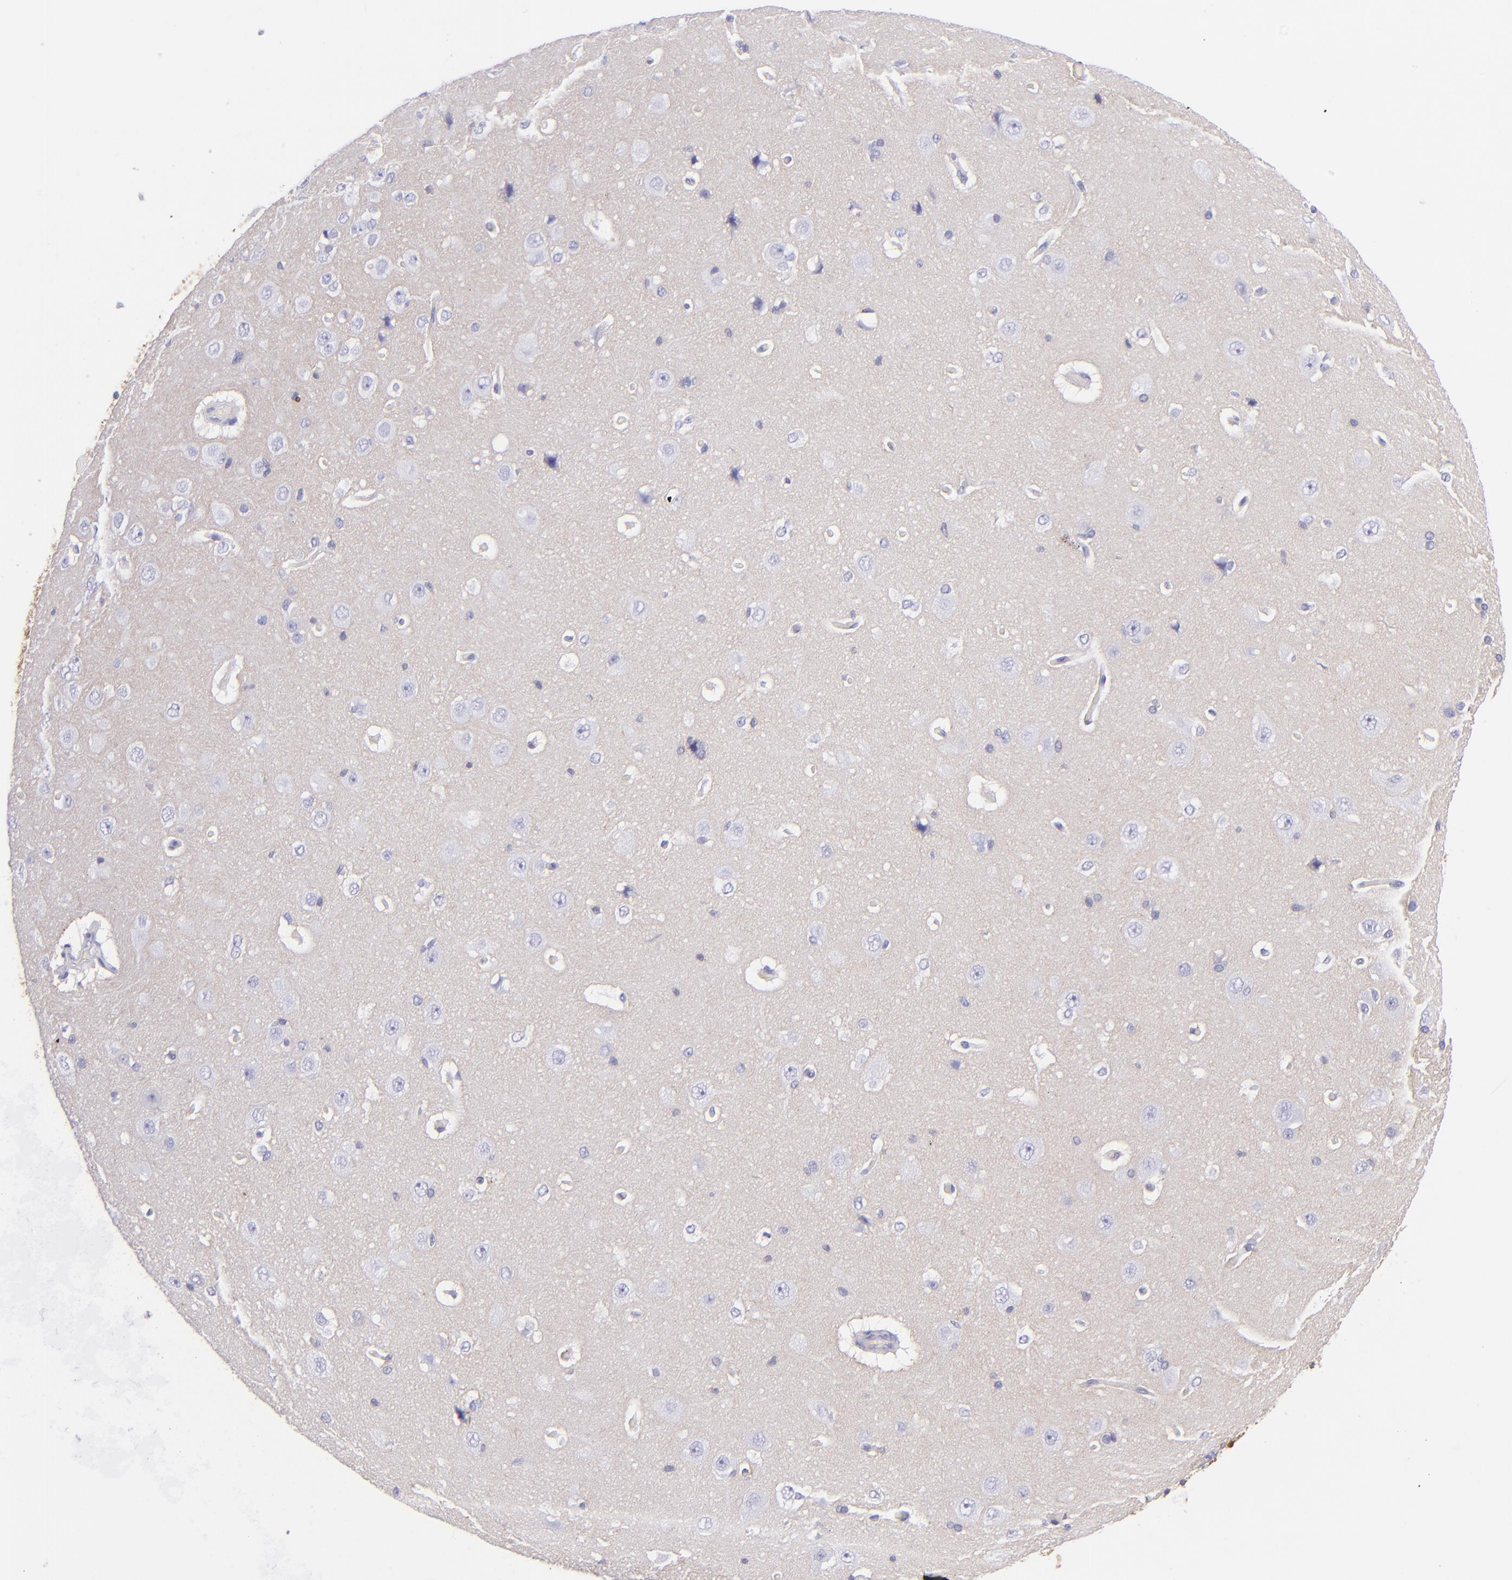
{"staining": {"intensity": "moderate", "quantity": "<25%", "location": "cytoplasmic/membranous"}, "tissue": "cerebral cortex", "cell_type": "Endothelial cells", "image_type": "normal", "snomed": [{"axis": "morphology", "description": "Normal tissue, NOS"}, {"axis": "topography", "description": "Cerebral cortex"}], "caption": "A brown stain shows moderate cytoplasmic/membranous expression of a protein in endothelial cells of normal cerebral cortex. (DAB = brown stain, brightfield microscopy at high magnification).", "gene": "CD81", "patient": {"sex": "female", "age": 45}}